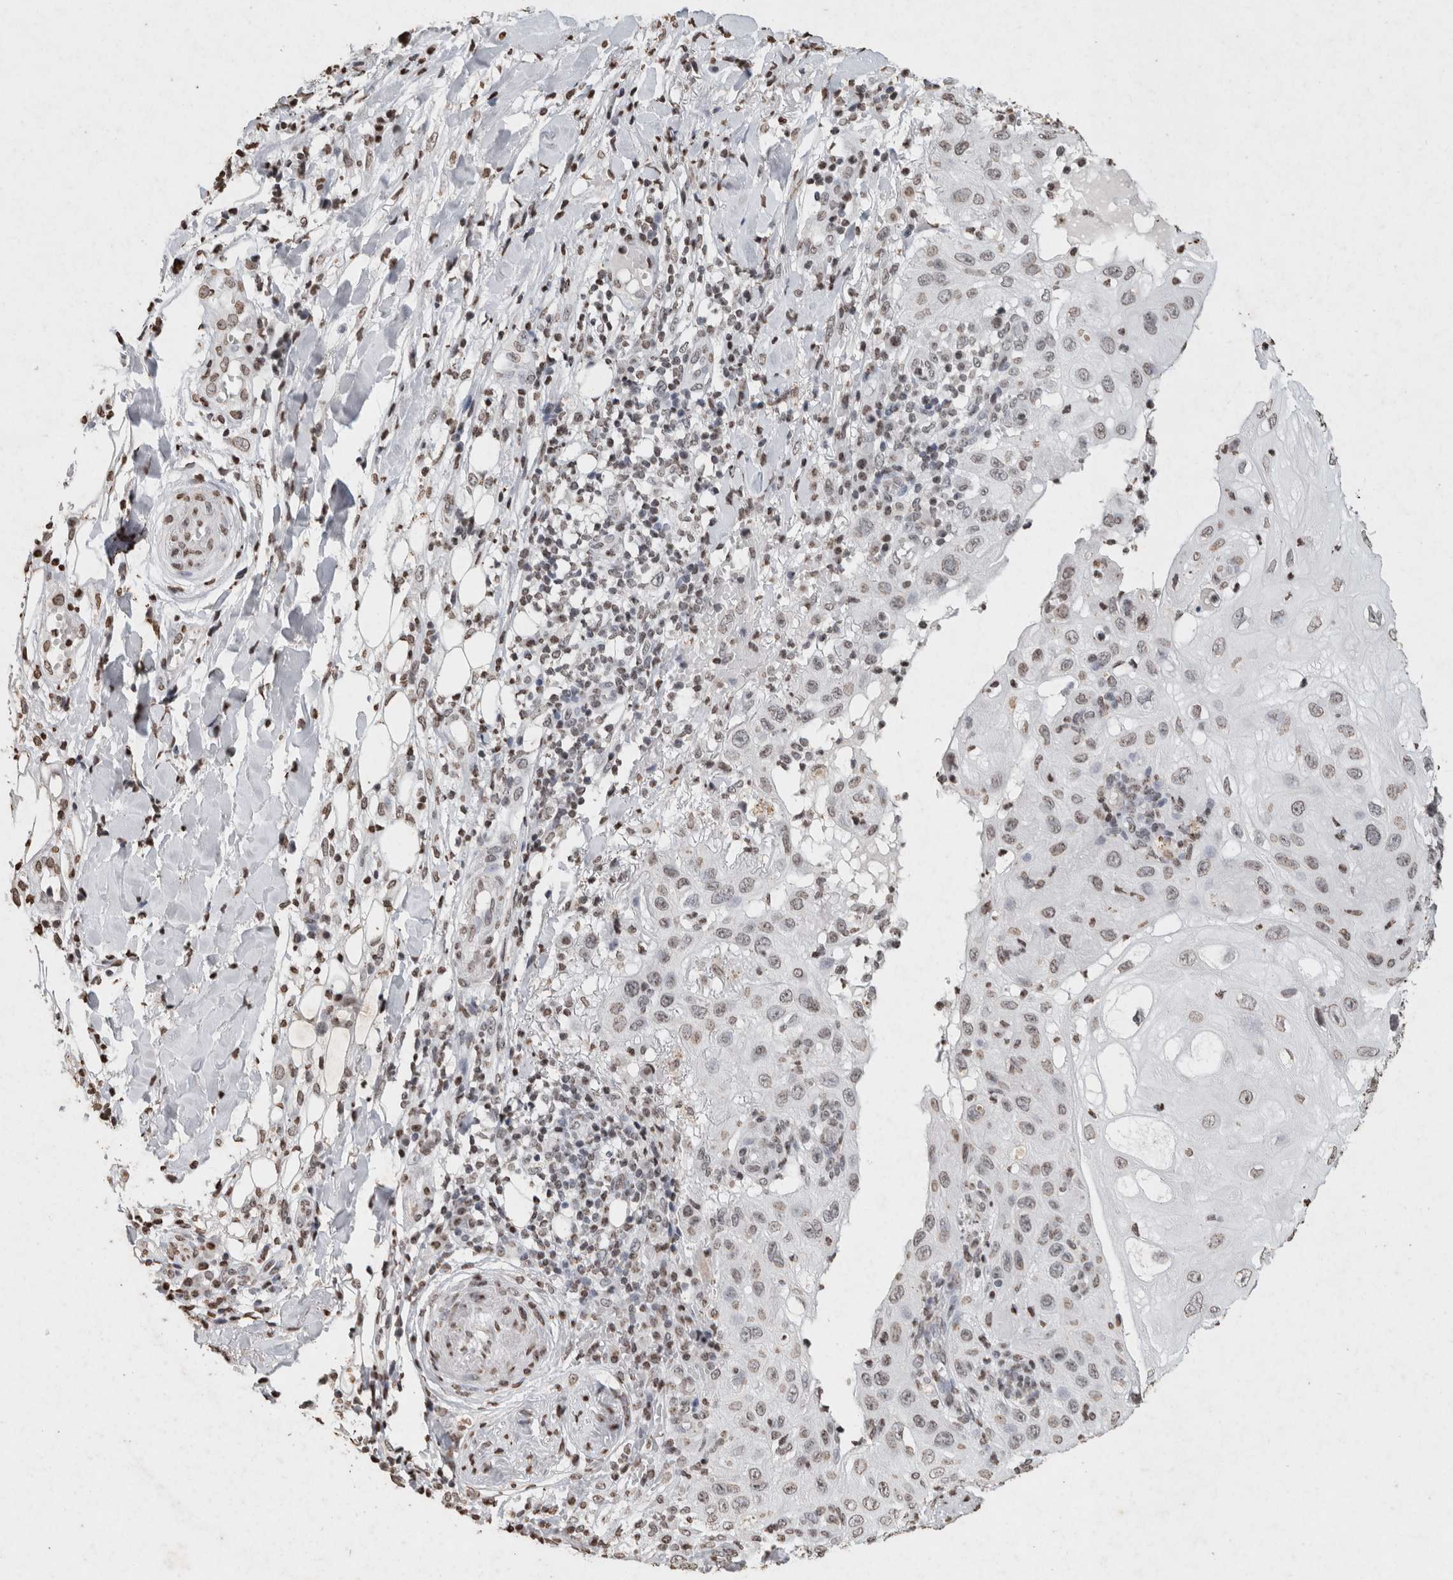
{"staining": {"intensity": "weak", "quantity": ">75%", "location": "nuclear"}, "tissue": "skin cancer", "cell_type": "Tumor cells", "image_type": "cancer", "snomed": [{"axis": "morphology", "description": "Normal tissue, NOS"}, {"axis": "morphology", "description": "Squamous cell carcinoma, NOS"}, {"axis": "topography", "description": "Skin"}], "caption": "High-magnification brightfield microscopy of skin cancer (squamous cell carcinoma) stained with DAB (brown) and counterstained with hematoxylin (blue). tumor cells exhibit weak nuclear positivity is seen in about>75% of cells.", "gene": "CNTN1", "patient": {"sex": "female", "age": 96}}